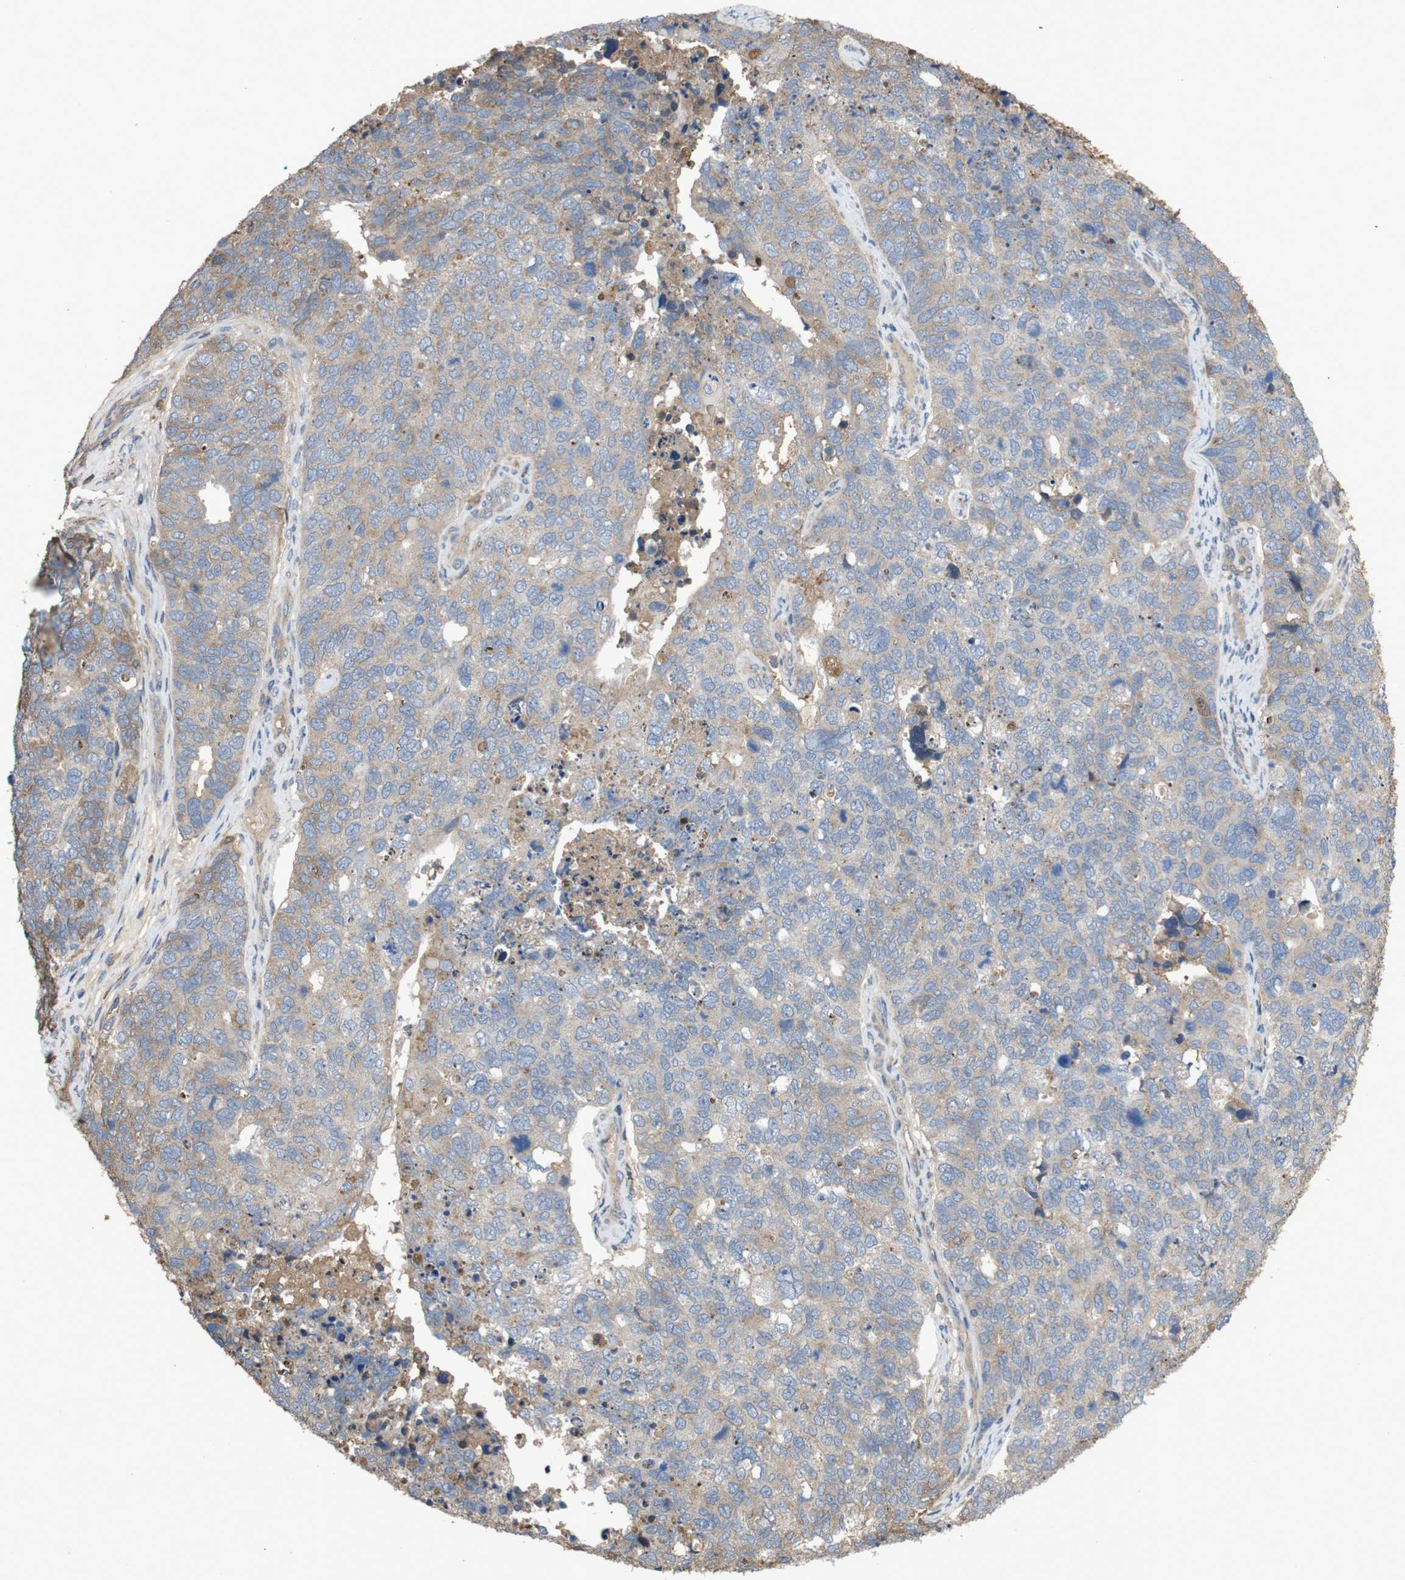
{"staining": {"intensity": "weak", "quantity": "25%-75%", "location": "cytoplasmic/membranous"}, "tissue": "cervical cancer", "cell_type": "Tumor cells", "image_type": "cancer", "snomed": [{"axis": "morphology", "description": "Squamous cell carcinoma, NOS"}, {"axis": "topography", "description": "Cervix"}], "caption": "Immunohistochemical staining of cervical squamous cell carcinoma shows low levels of weak cytoplasmic/membranous positivity in approximately 25%-75% of tumor cells.", "gene": "PTPN1", "patient": {"sex": "female", "age": 63}}